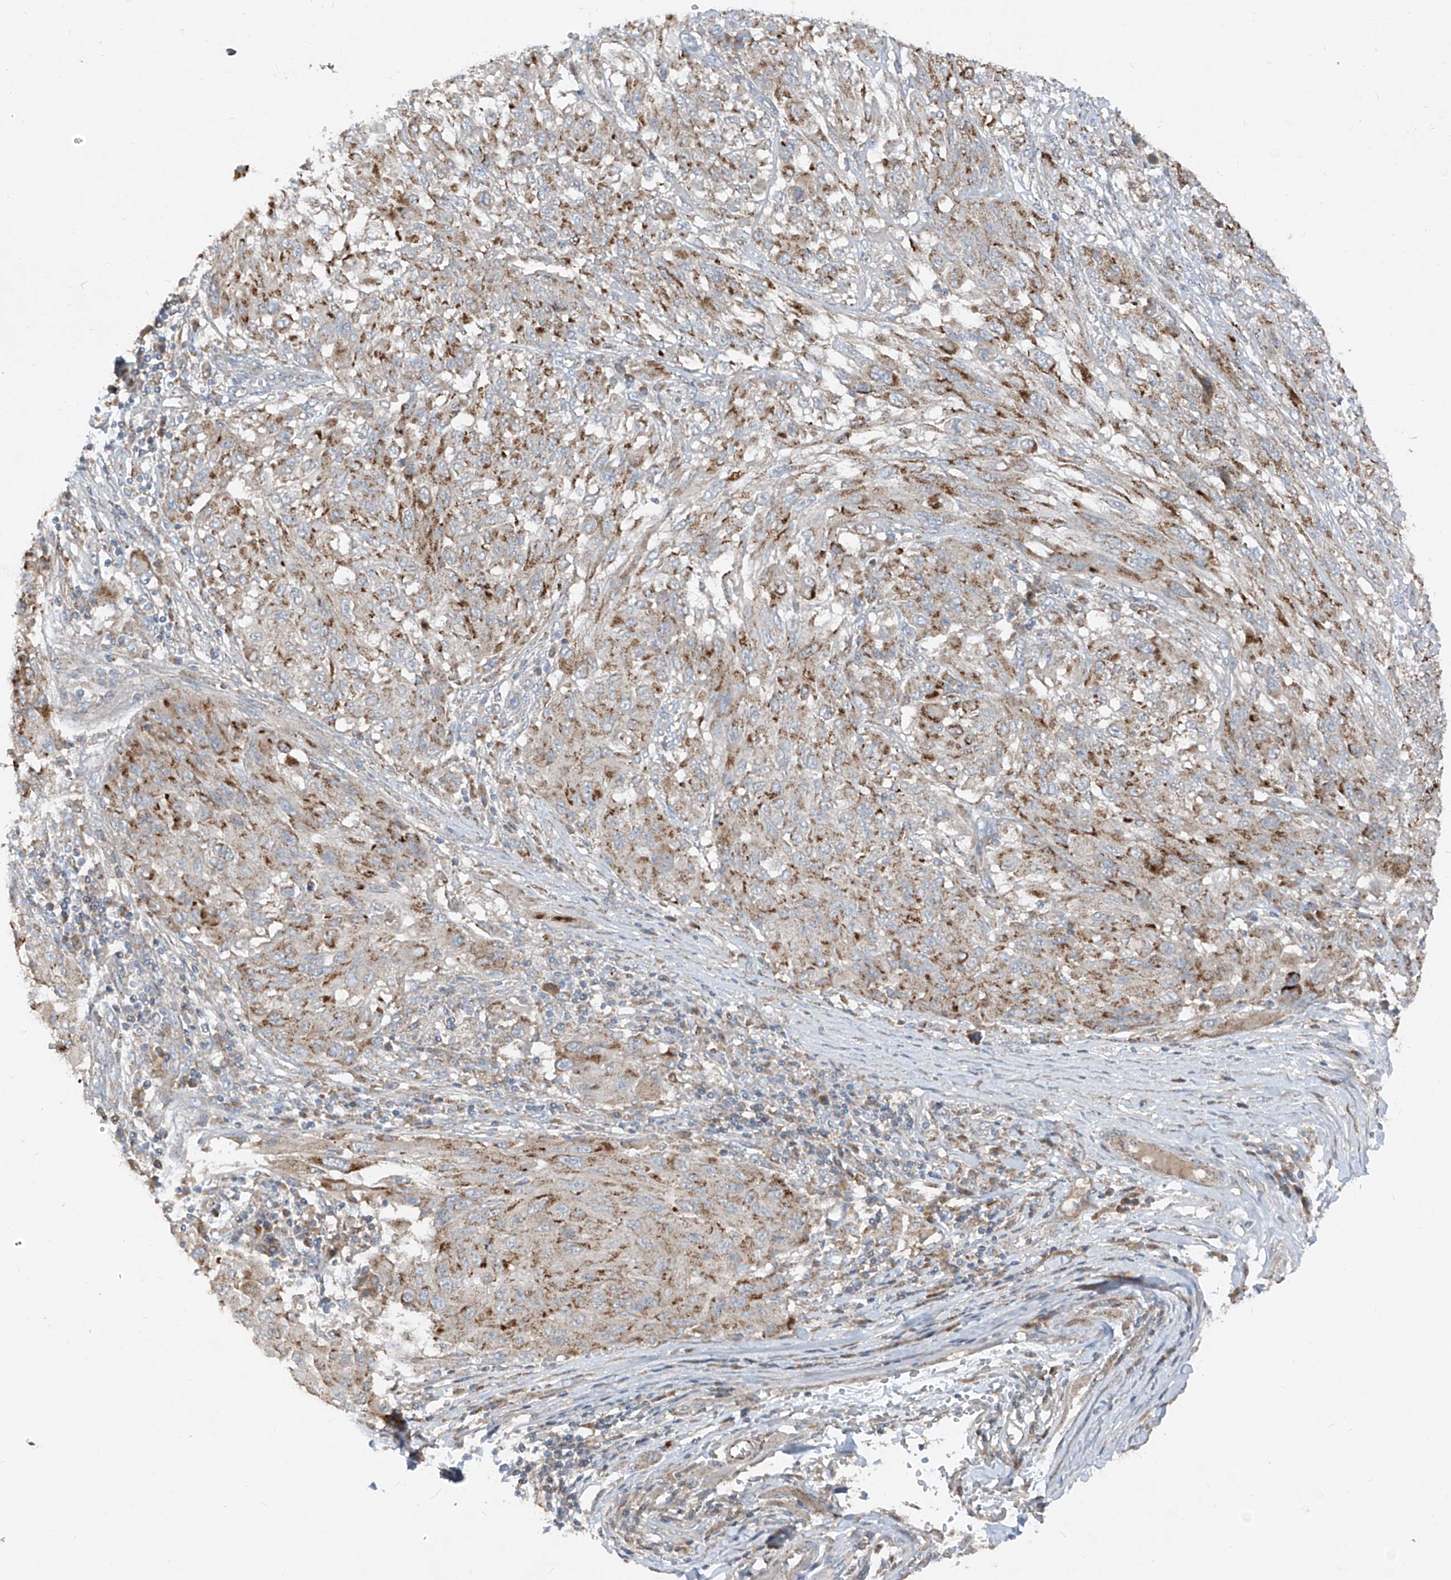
{"staining": {"intensity": "moderate", "quantity": ">75%", "location": "cytoplasmic/membranous"}, "tissue": "melanoma", "cell_type": "Tumor cells", "image_type": "cancer", "snomed": [{"axis": "morphology", "description": "Malignant melanoma, NOS"}, {"axis": "topography", "description": "Skin"}], "caption": "Immunohistochemical staining of human malignant melanoma displays medium levels of moderate cytoplasmic/membranous staining in approximately >75% of tumor cells.", "gene": "ABCD3", "patient": {"sex": "female", "age": 91}}